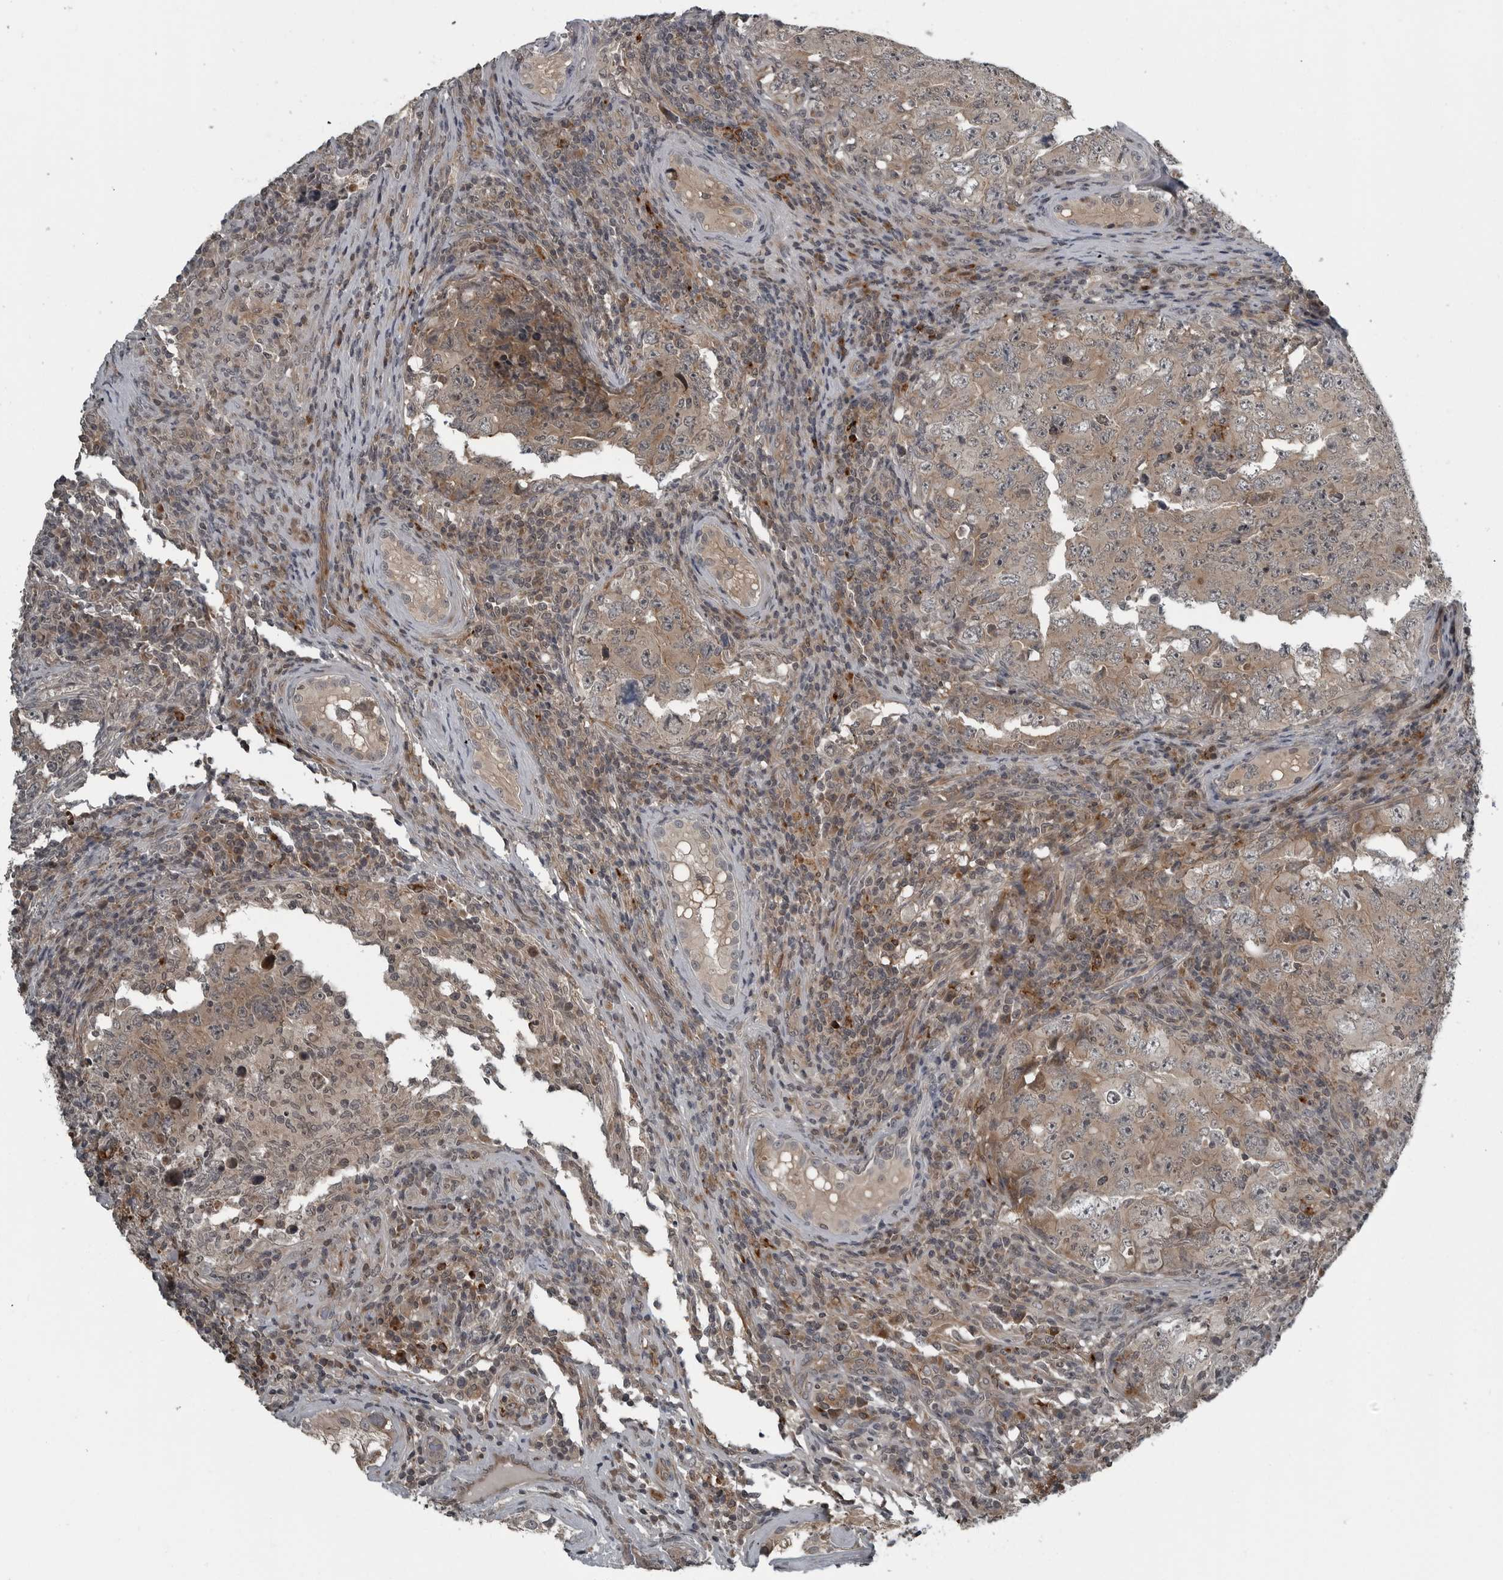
{"staining": {"intensity": "weak", "quantity": ">75%", "location": "cytoplasmic/membranous"}, "tissue": "testis cancer", "cell_type": "Tumor cells", "image_type": "cancer", "snomed": [{"axis": "morphology", "description": "Carcinoma, Embryonal, NOS"}, {"axis": "topography", "description": "Testis"}], "caption": "Protein staining of embryonal carcinoma (testis) tissue displays weak cytoplasmic/membranous staining in about >75% of tumor cells.", "gene": "GAK", "patient": {"sex": "male", "age": 26}}